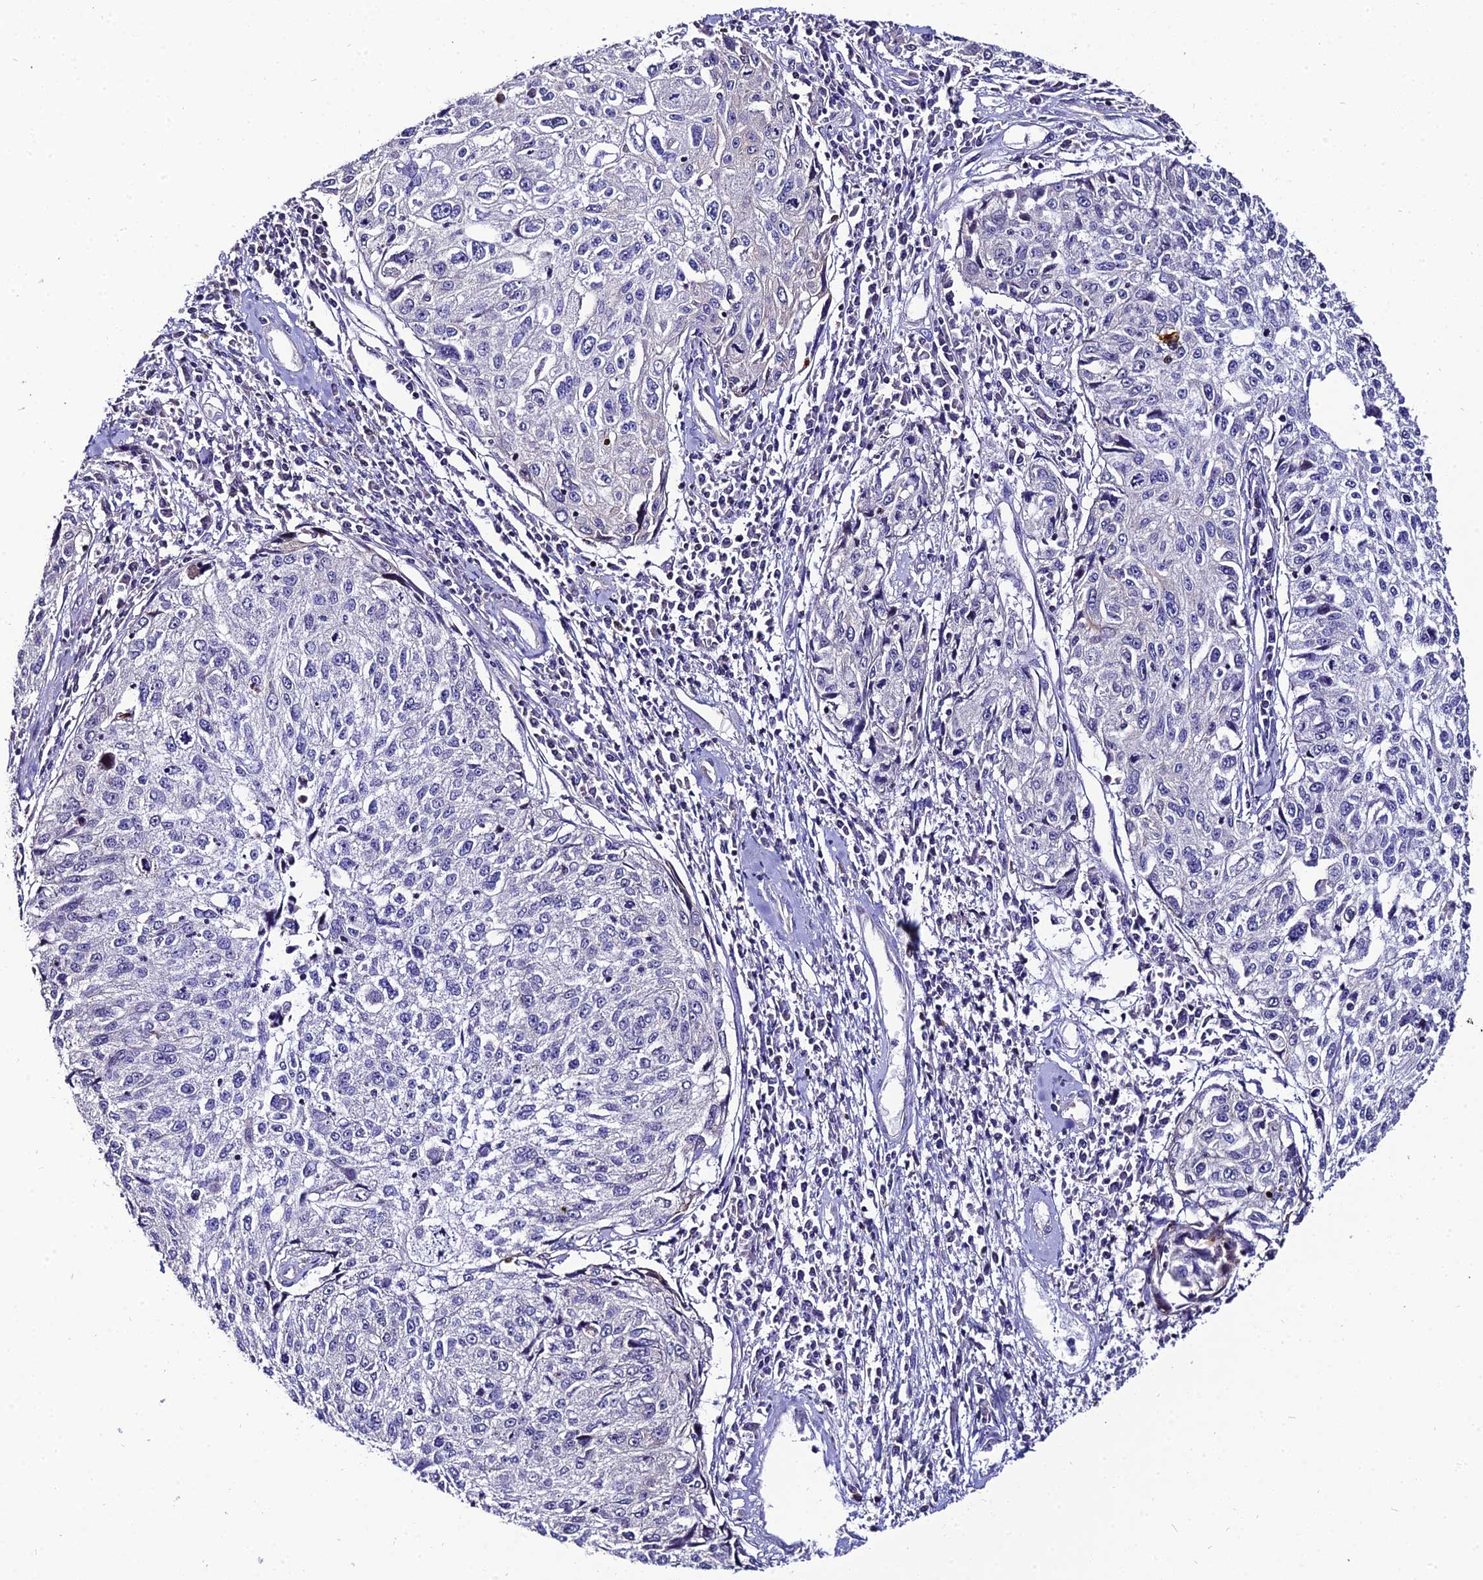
{"staining": {"intensity": "negative", "quantity": "none", "location": "none"}, "tissue": "cervical cancer", "cell_type": "Tumor cells", "image_type": "cancer", "snomed": [{"axis": "morphology", "description": "Squamous cell carcinoma, NOS"}, {"axis": "topography", "description": "Cervix"}], "caption": "An image of squamous cell carcinoma (cervical) stained for a protein demonstrates no brown staining in tumor cells. Brightfield microscopy of IHC stained with DAB (3,3'-diaminobenzidine) (brown) and hematoxylin (blue), captured at high magnification.", "gene": "SHQ1", "patient": {"sex": "female", "age": 57}}